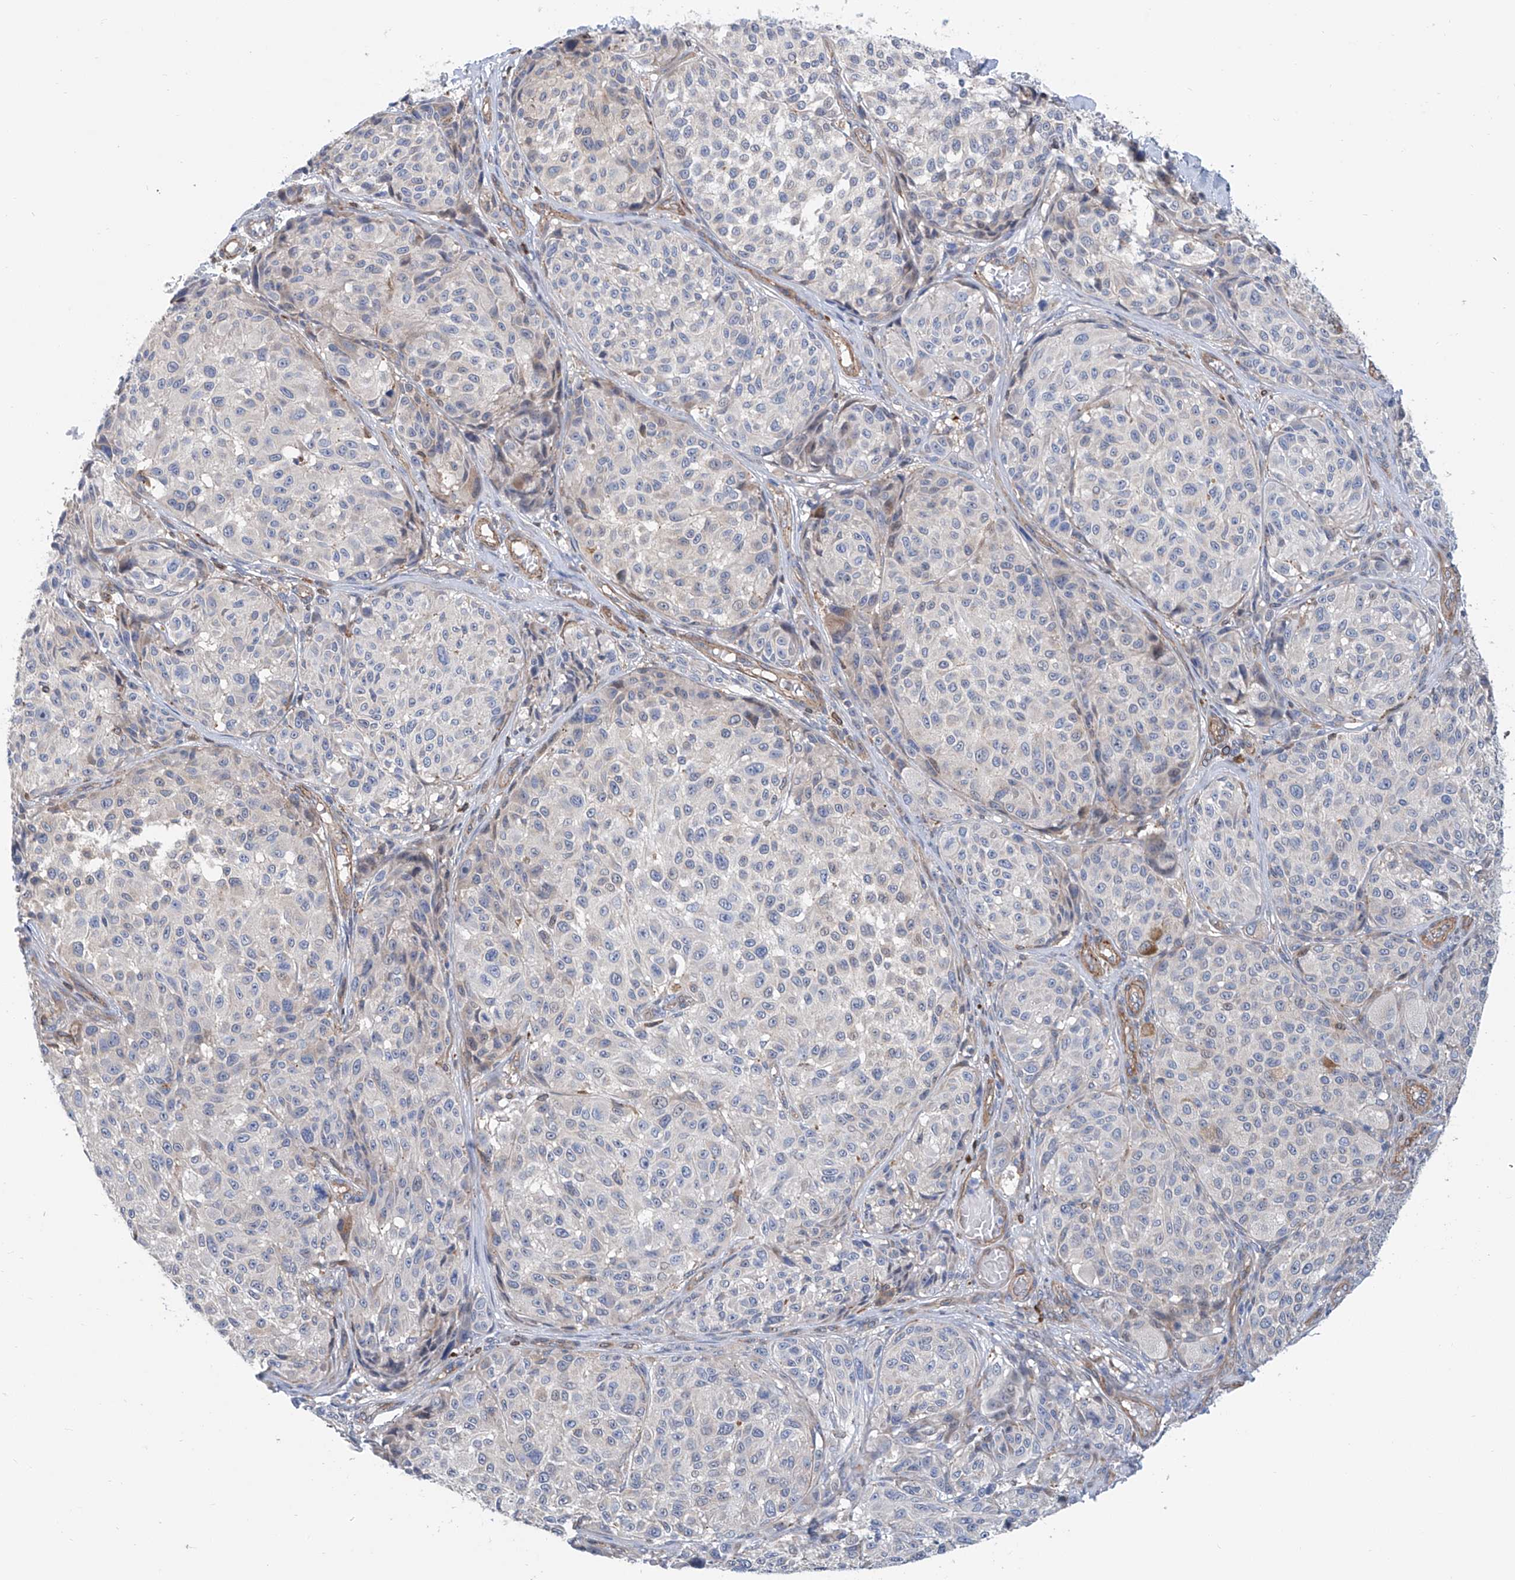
{"staining": {"intensity": "negative", "quantity": "none", "location": "none"}, "tissue": "melanoma", "cell_type": "Tumor cells", "image_type": "cancer", "snomed": [{"axis": "morphology", "description": "Malignant melanoma, NOS"}, {"axis": "topography", "description": "Skin"}], "caption": "This micrograph is of melanoma stained with immunohistochemistry to label a protein in brown with the nuclei are counter-stained blue. There is no staining in tumor cells.", "gene": "TNN", "patient": {"sex": "male", "age": 83}}